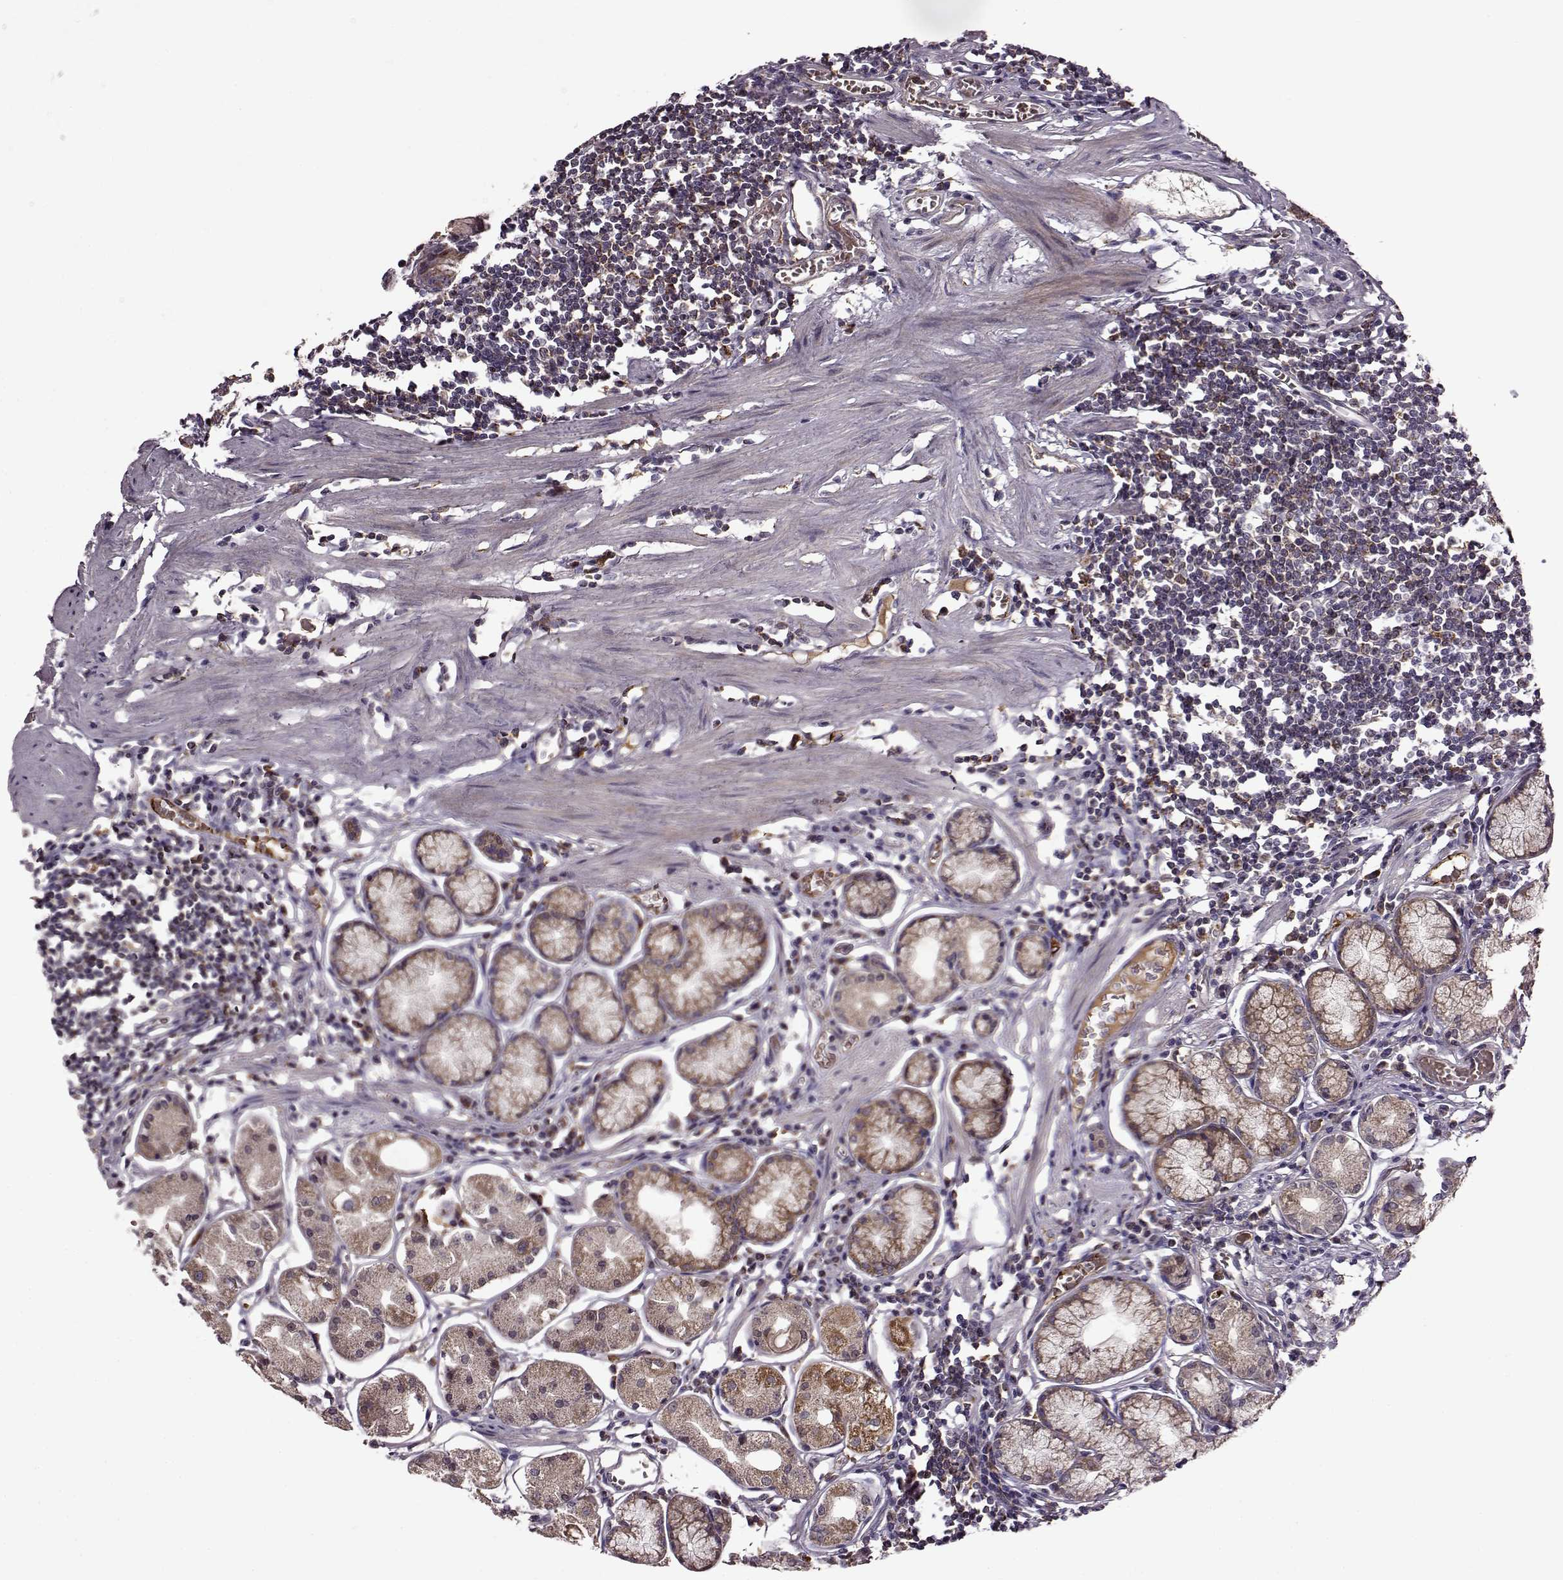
{"staining": {"intensity": "moderate", "quantity": ">75%", "location": "cytoplasmic/membranous"}, "tissue": "stomach", "cell_type": "Glandular cells", "image_type": "normal", "snomed": [{"axis": "morphology", "description": "Normal tissue, NOS"}, {"axis": "topography", "description": "Stomach"}], "caption": "Stomach stained with a brown dye exhibits moderate cytoplasmic/membranous positive expression in about >75% of glandular cells.", "gene": "MTSS1", "patient": {"sex": "male", "age": 55}}